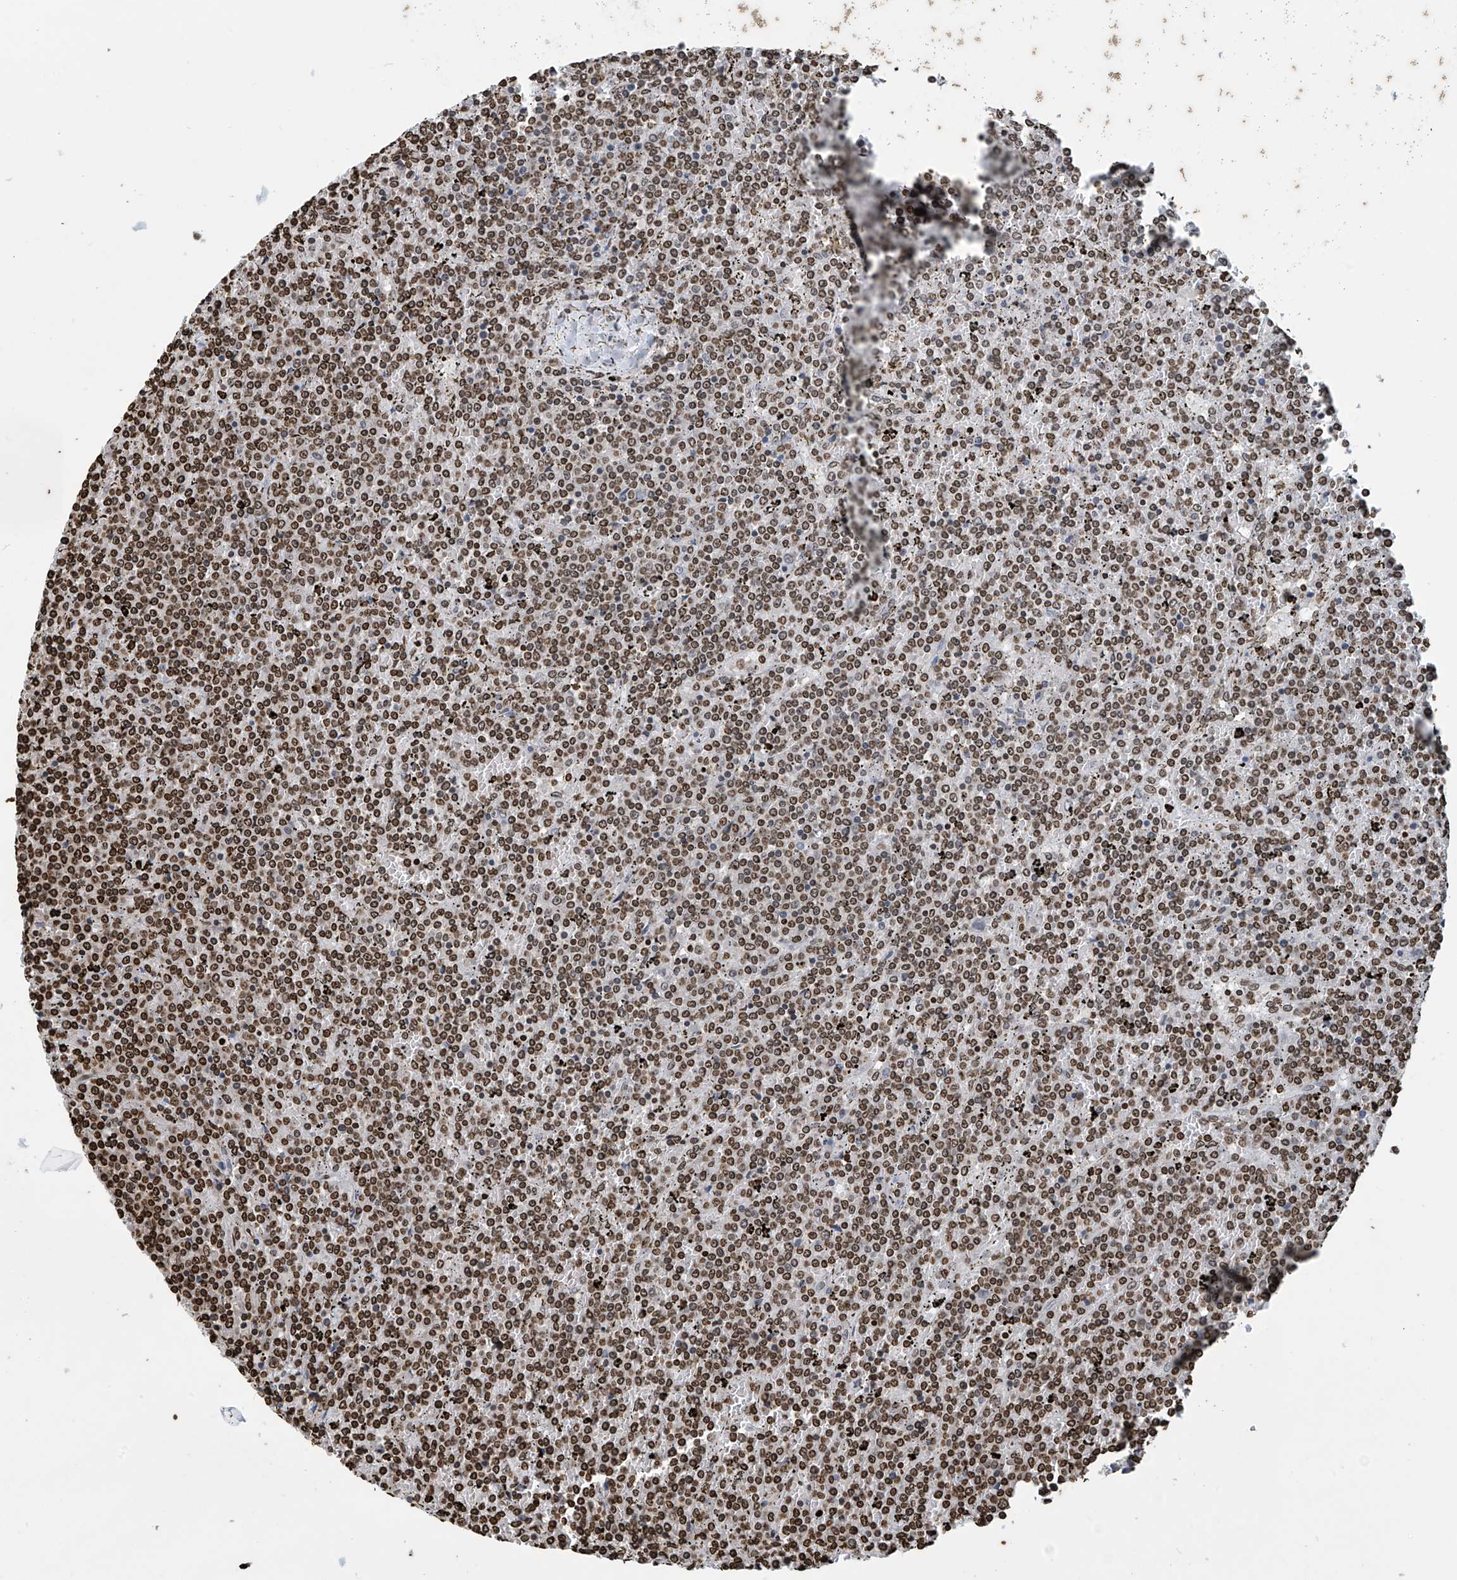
{"staining": {"intensity": "moderate", "quantity": ">75%", "location": "nuclear"}, "tissue": "lymphoma", "cell_type": "Tumor cells", "image_type": "cancer", "snomed": [{"axis": "morphology", "description": "Malignant lymphoma, non-Hodgkin's type, Low grade"}, {"axis": "topography", "description": "Spleen"}], "caption": "A high-resolution image shows immunohistochemistry (IHC) staining of low-grade malignant lymphoma, non-Hodgkin's type, which shows moderate nuclear staining in about >75% of tumor cells.", "gene": "DPPA2", "patient": {"sex": "female", "age": 19}}